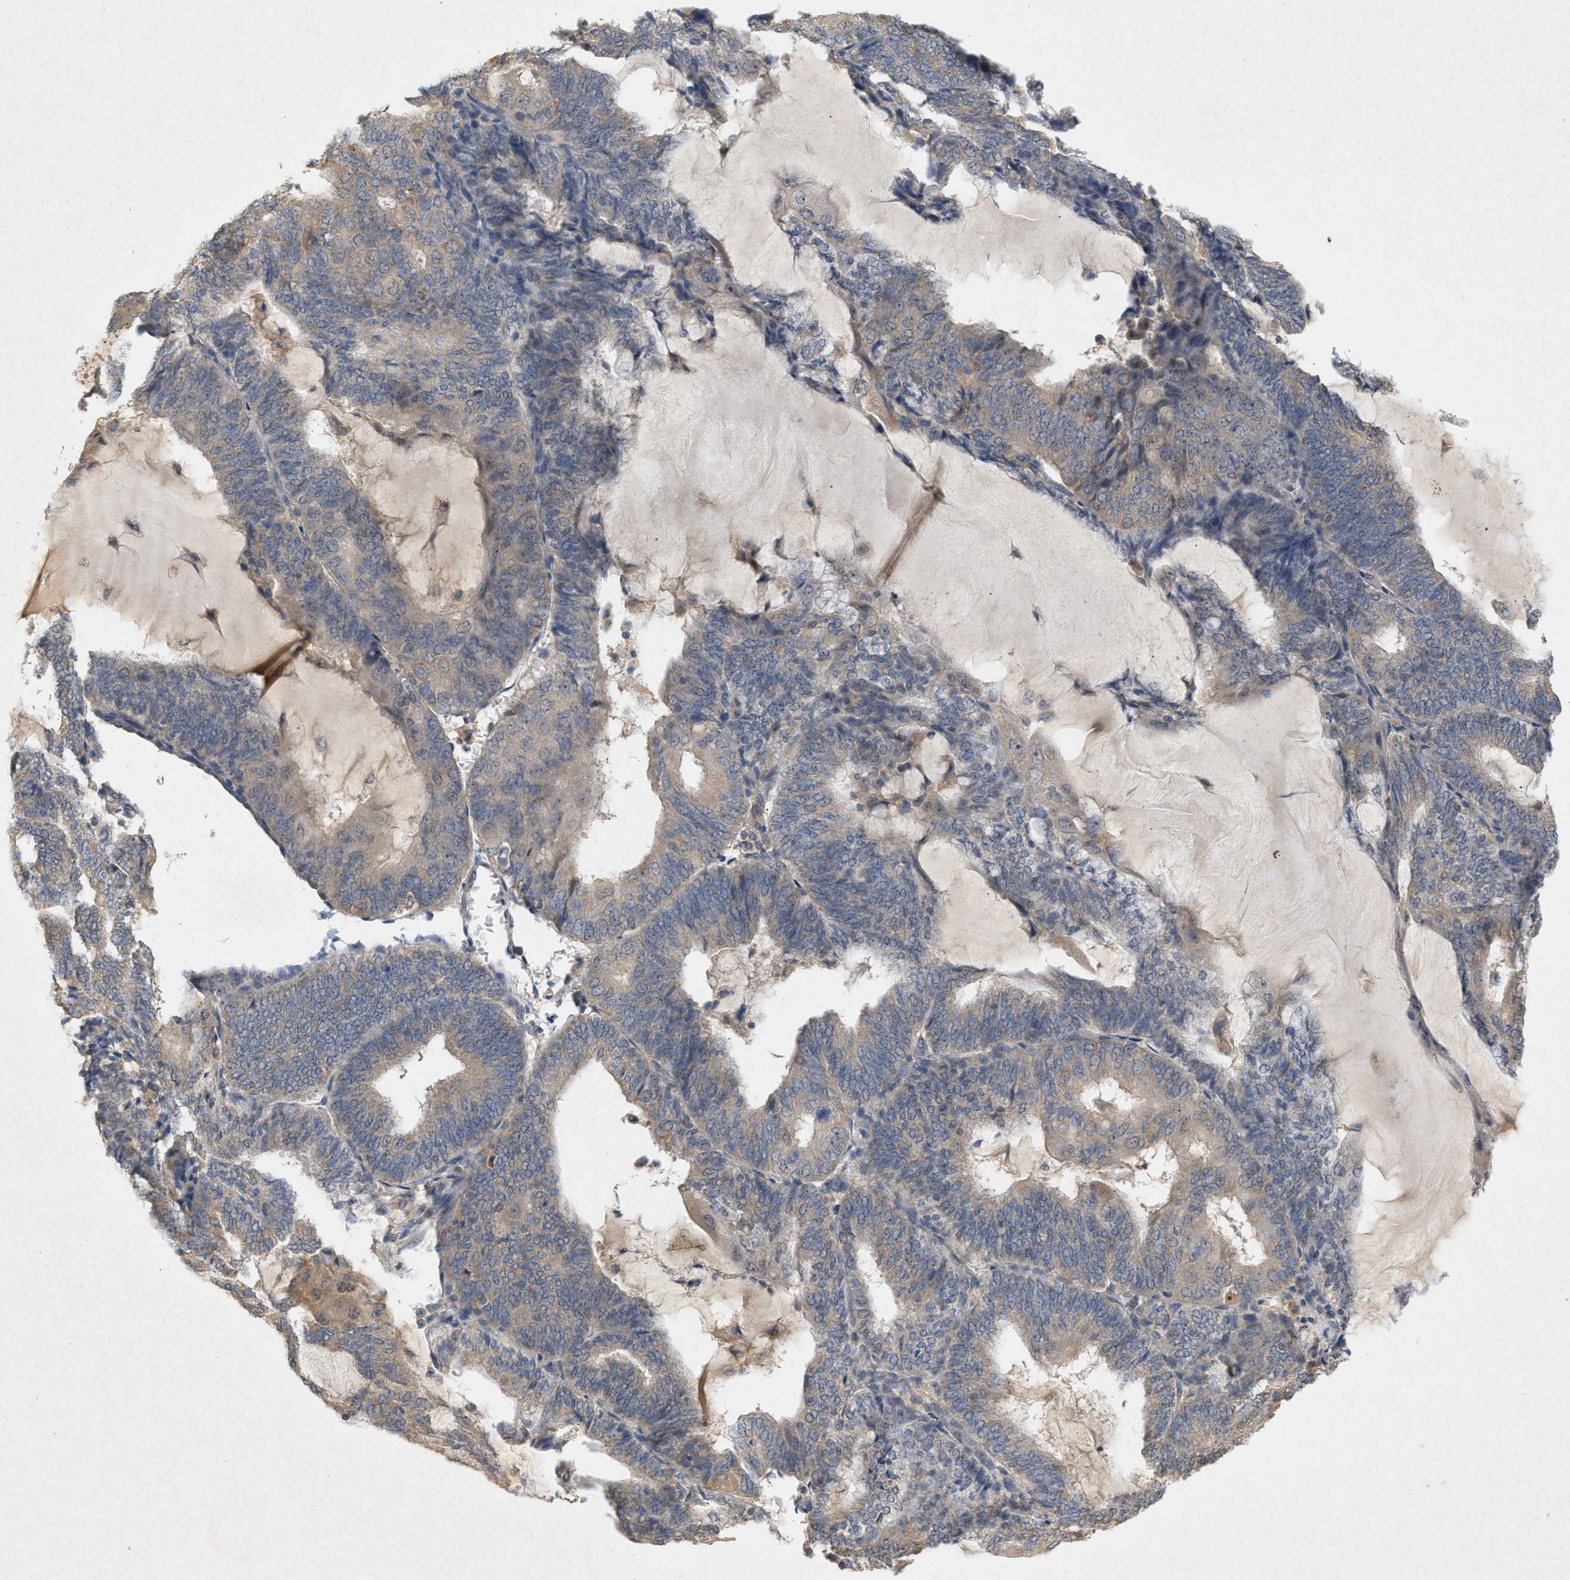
{"staining": {"intensity": "weak", "quantity": "<25%", "location": "cytoplasmic/membranous"}, "tissue": "endometrial cancer", "cell_type": "Tumor cells", "image_type": "cancer", "snomed": [{"axis": "morphology", "description": "Adenocarcinoma, NOS"}, {"axis": "topography", "description": "Endometrium"}], "caption": "Immunohistochemical staining of endometrial cancer (adenocarcinoma) displays no significant staining in tumor cells. (DAB (3,3'-diaminobenzidine) immunohistochemistry (IHC), high magnification).", "gene": "DCAF7", "patient": {"sex": "female", "age": 81}}